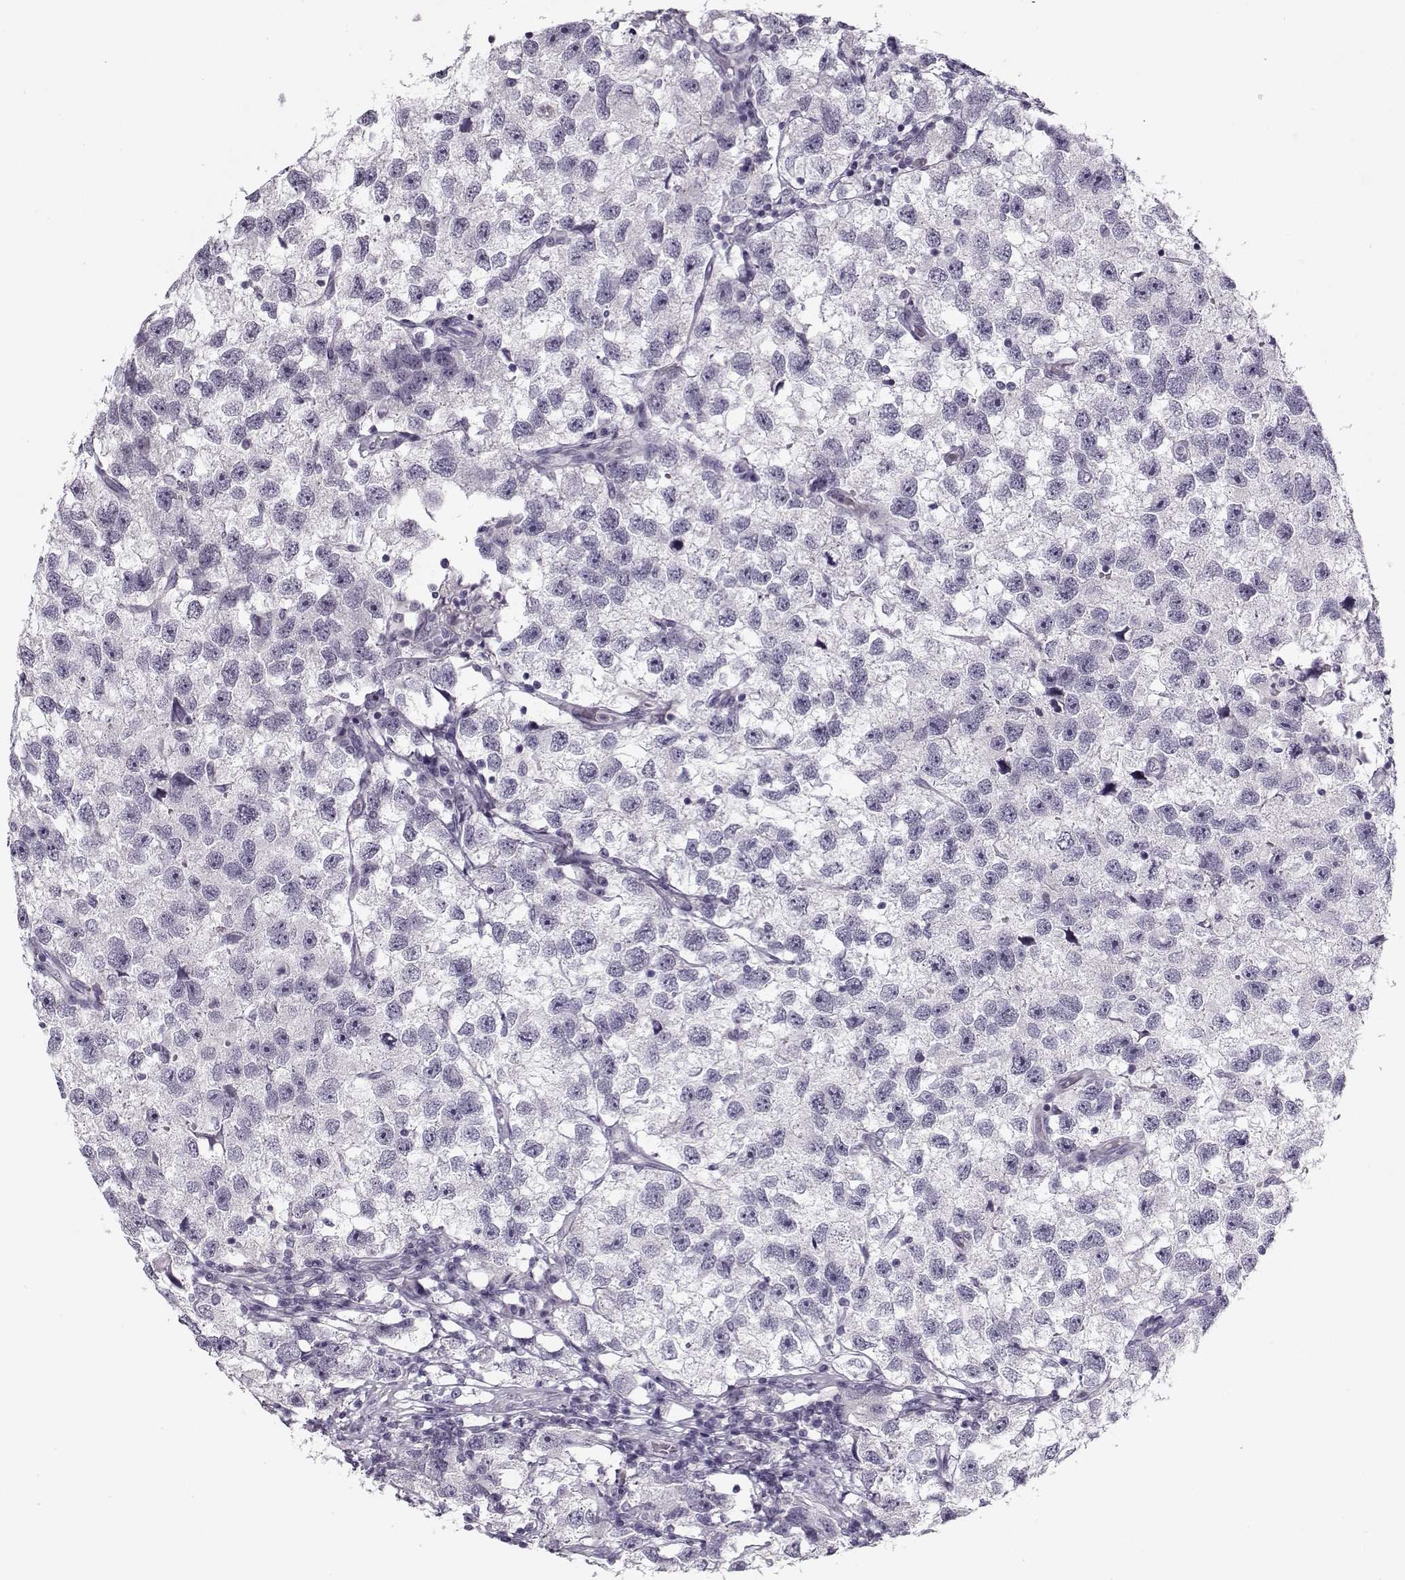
{"staining": {"intensity": "negative", "quantity": "none", "location": "none"}, "tissue": "testis cancer", "cell_type": "Tumor cells", "image_type": "cancer", "snomed": [{"axis": "morphology", "description": "Seminoma, NOS"}, {"axis": "topography", "description": "Testis"}], "caption": "This is a photomicrograph of IHC staining of testis cancer, which shows no positivity in tumor cells.", "gene": "PNMT", "patient": {"sex": "male", "age": 26}}